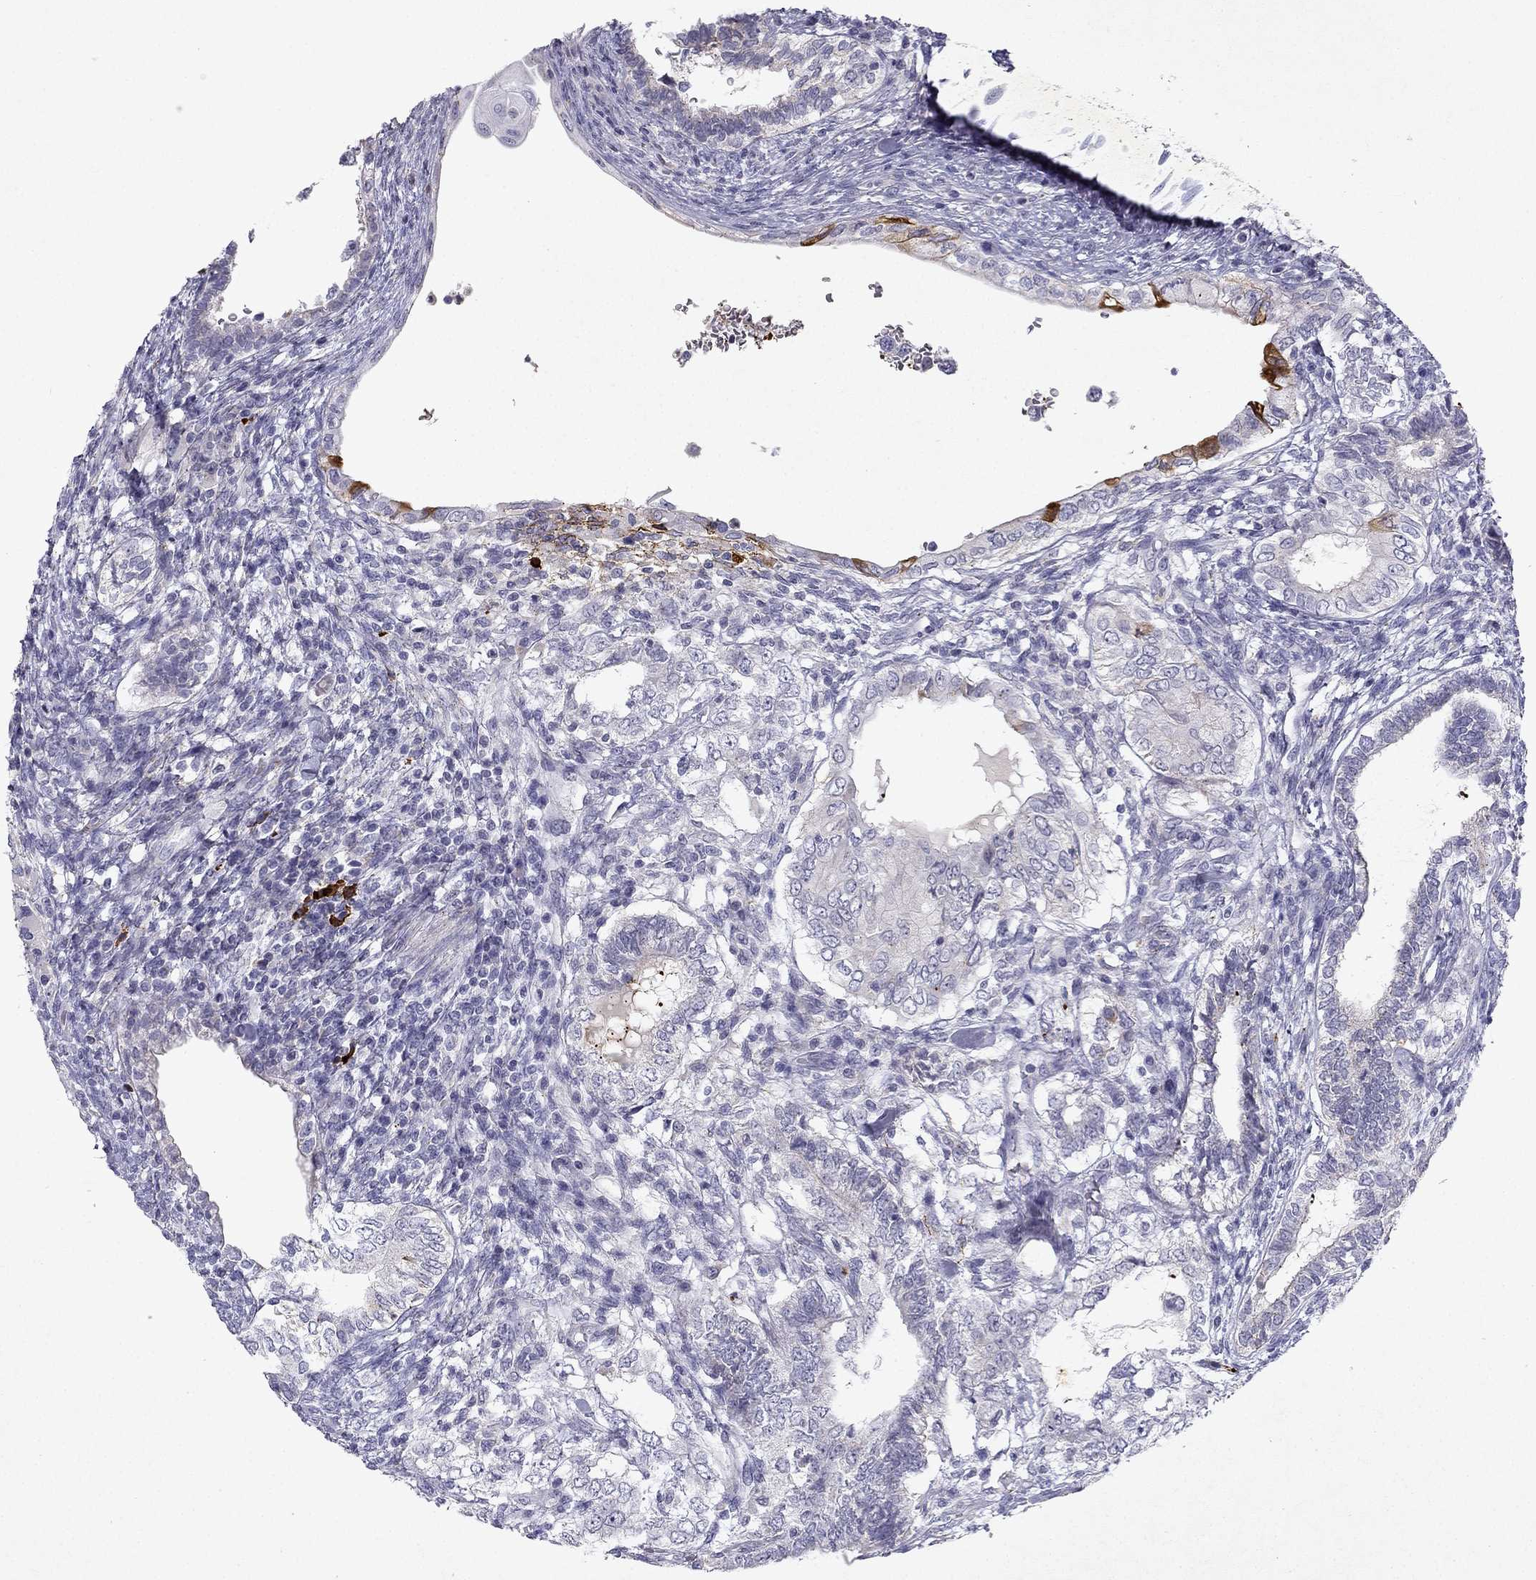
{"staining": {"intensity": "negative", "quantity": "none", "location": "none"}, "tissue": "testis cancer", "cell_type": "Tumor cells", "image_type": "cancer", "snomed": [{"axis": "morphology", "description": "Seminoma, NOS"}, {"axis": "morphology", "description": "Carcinoma, Embryonal, NOS"}, {"axis": "topography", "description": "Testis"}], "caption": "Seminoma (testis) stained for a protein using immunohistochemistry (IHC) exhibits no positivity tumor cells.", "gene": "SLC6A4", "patient": {"sex": "male", "age": 41}}